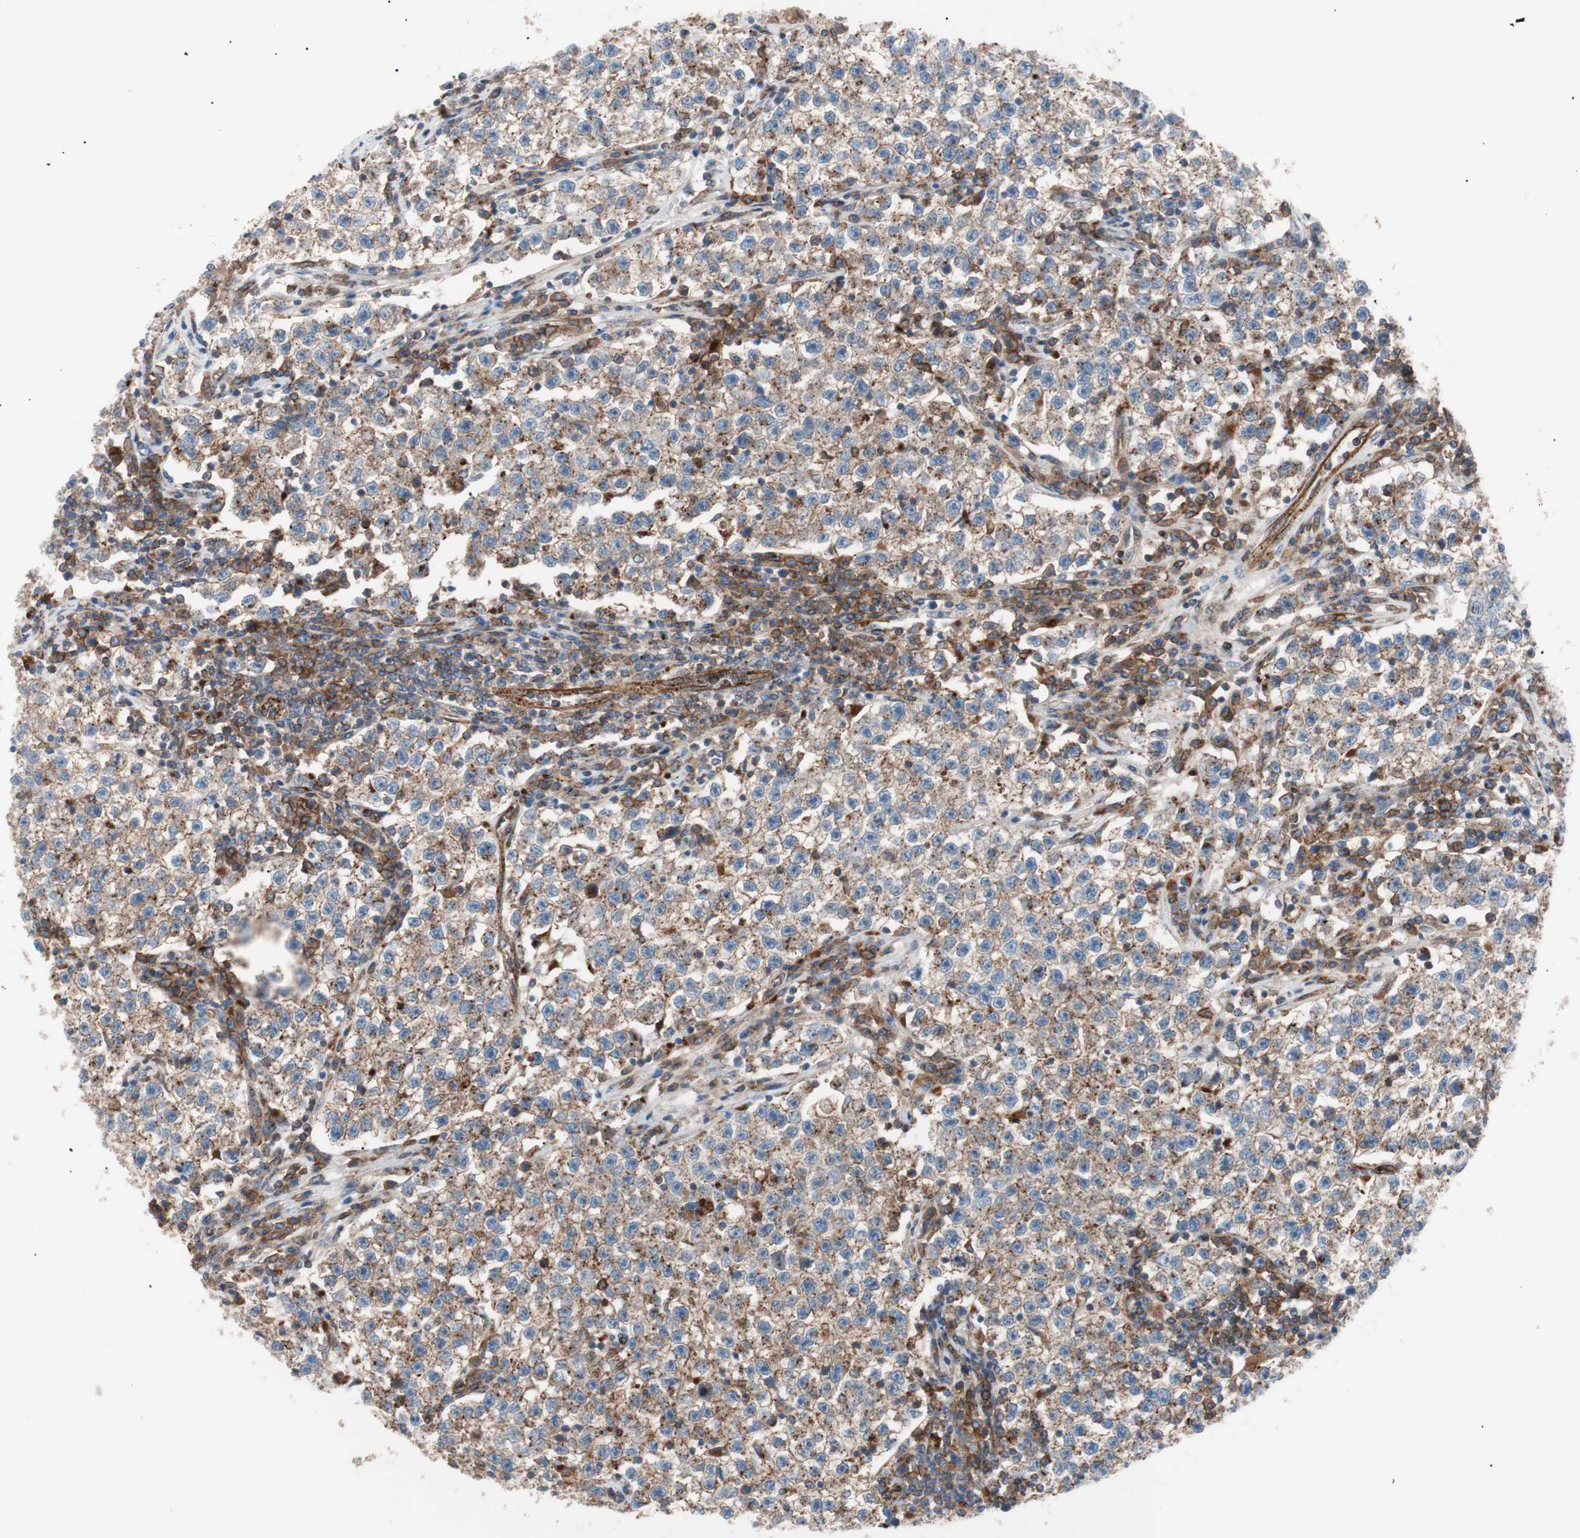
{"staining": {"intensity": "moderate", "quantity": ">75%", "location": "cytoplasmic/membranous"}, "tissue": "testis cancer", "cell_type": "Tumor cells", "image_type": "cancer", "snomed": [{"axis": "morphology", "description": "Seminoma, NOS"}, {"axis": "topography", "description": "Testis"}], "caption": "This histopathology image shows immunohistochemistry (IHC) staining of human testis cancer (seminoma), with medium moderate cytoplasmic/membranous expression in approximately >75% of tumor cells.", "gene": "FLOT2", "patient": {"sex": "male", "age": 22}}